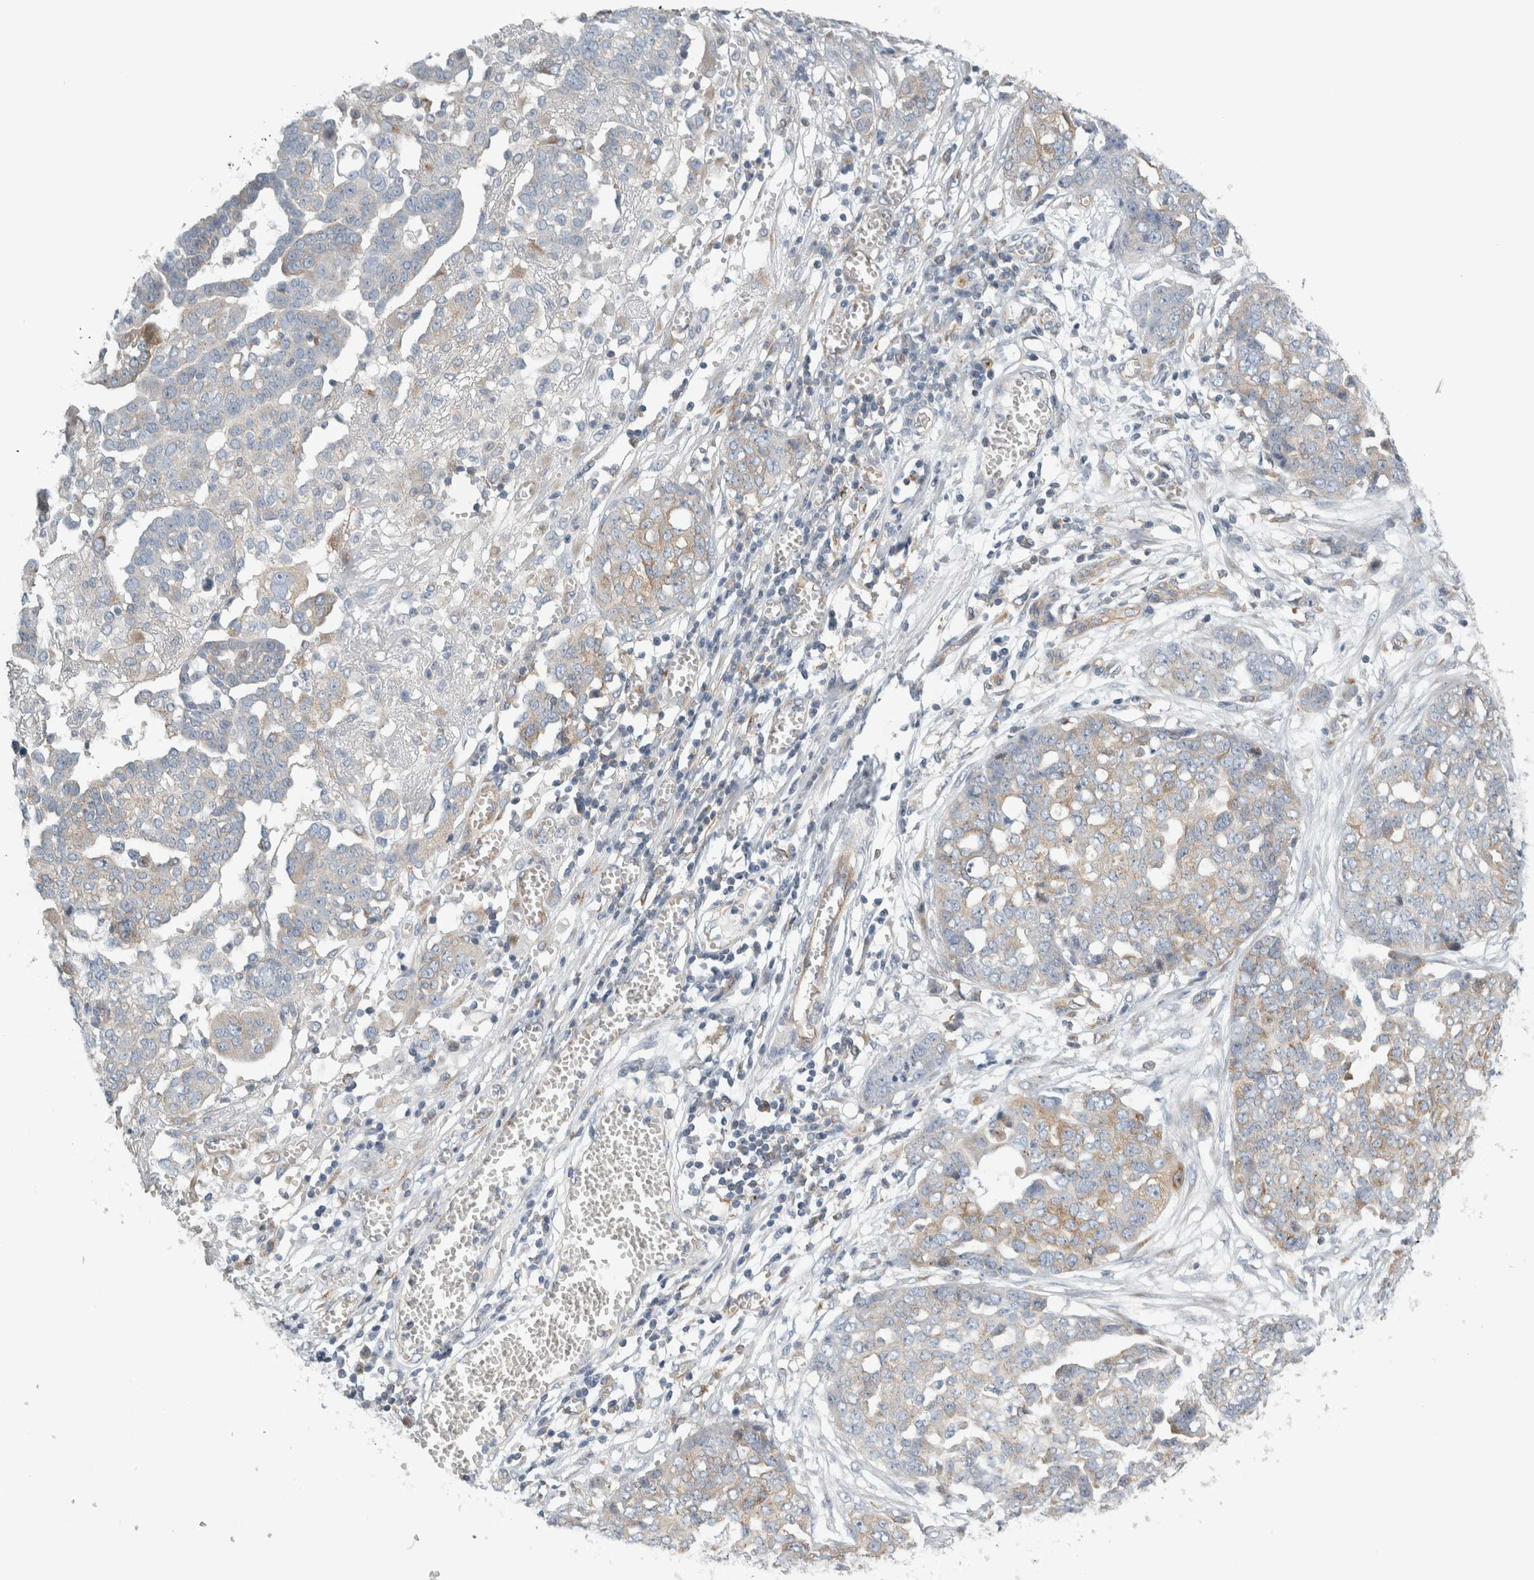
{"staining": {"intensity": "weak", "quantity": "<25%", "location": "cytoplasmic/membranous"}, "tissue": "ovarian cancer", "cell_type": "Tumor cells", "image_type": "cancer", "snomed": [{"axis": "morphology", "description": "Cystadenocarcinoma, serous, NOS"}, {"axis": "topography", "description": "Soft tissue"}, {"axis": "topography", "description": "Ovary"}], "caption": "Tumor cells are negative for protein expression in human ovarian cancer (serous cystadenocarcinoma). The staining is performed using DAB brown chromogen with nuclei counter-stained in using hematoxylin.", "gene": "PEX6", "patient": {"sex": "female", "age": 57}}